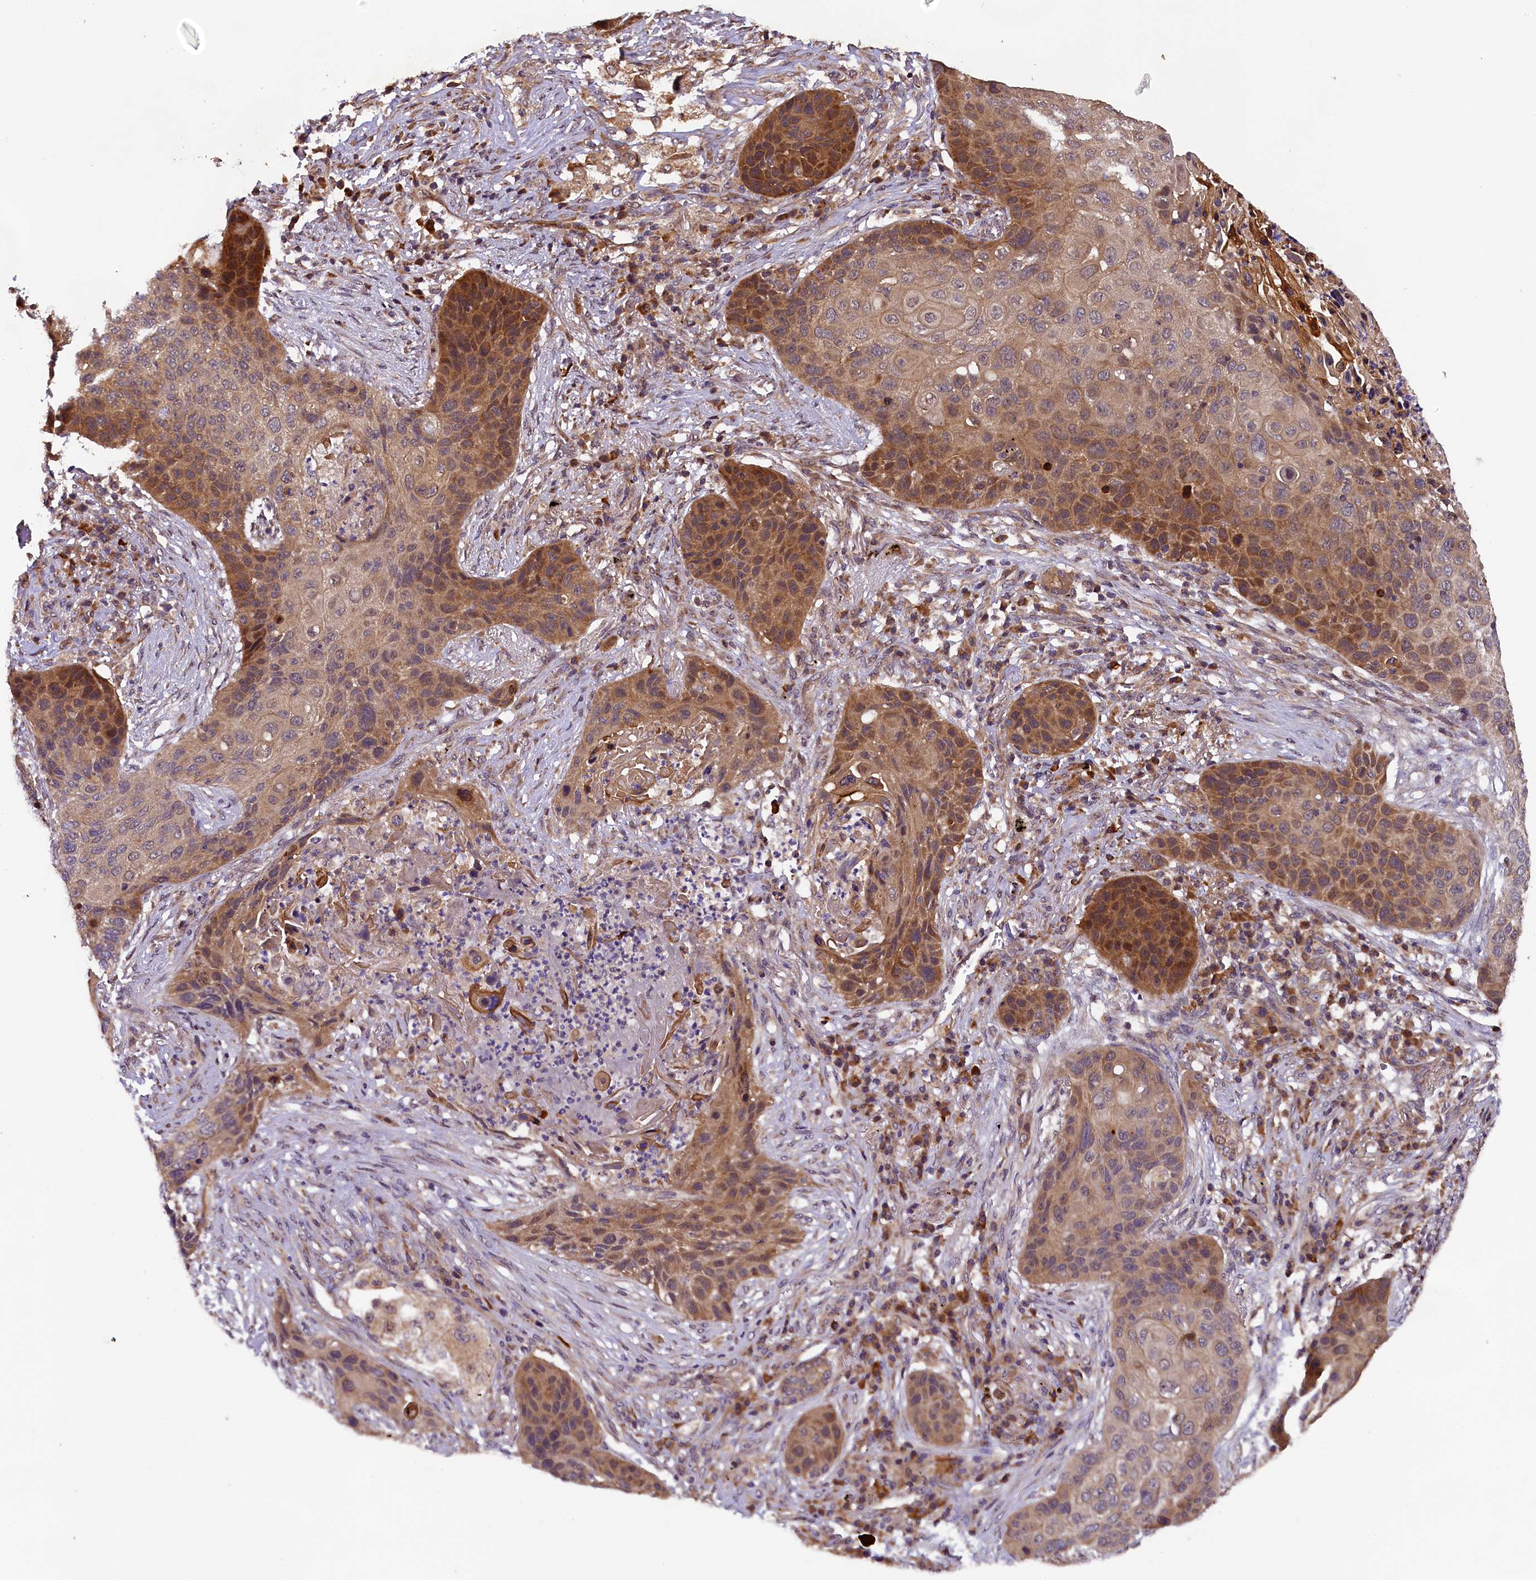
{"staining": {"intensity": "moderate", "quantity": ">75%", "location": "cytoplasmic/membranous"}, "tissue": "lung cancer", "cell_type": "Tumor cells", "image_type": "cancer", "snomed": [{"axis": "morphology", "description": "Squamous cell carcinoma, NOS"}, {"axis": "topography", "description": "Lung"}], "caption": "IHC of squamous cell carcinoma (lung) reveals medium levels of moderate cytoplasmic/membranous positivity in approximately >75% of tumor cells.", "gene": "DOHH", "patient": {"sex": "female", "age": 63}}